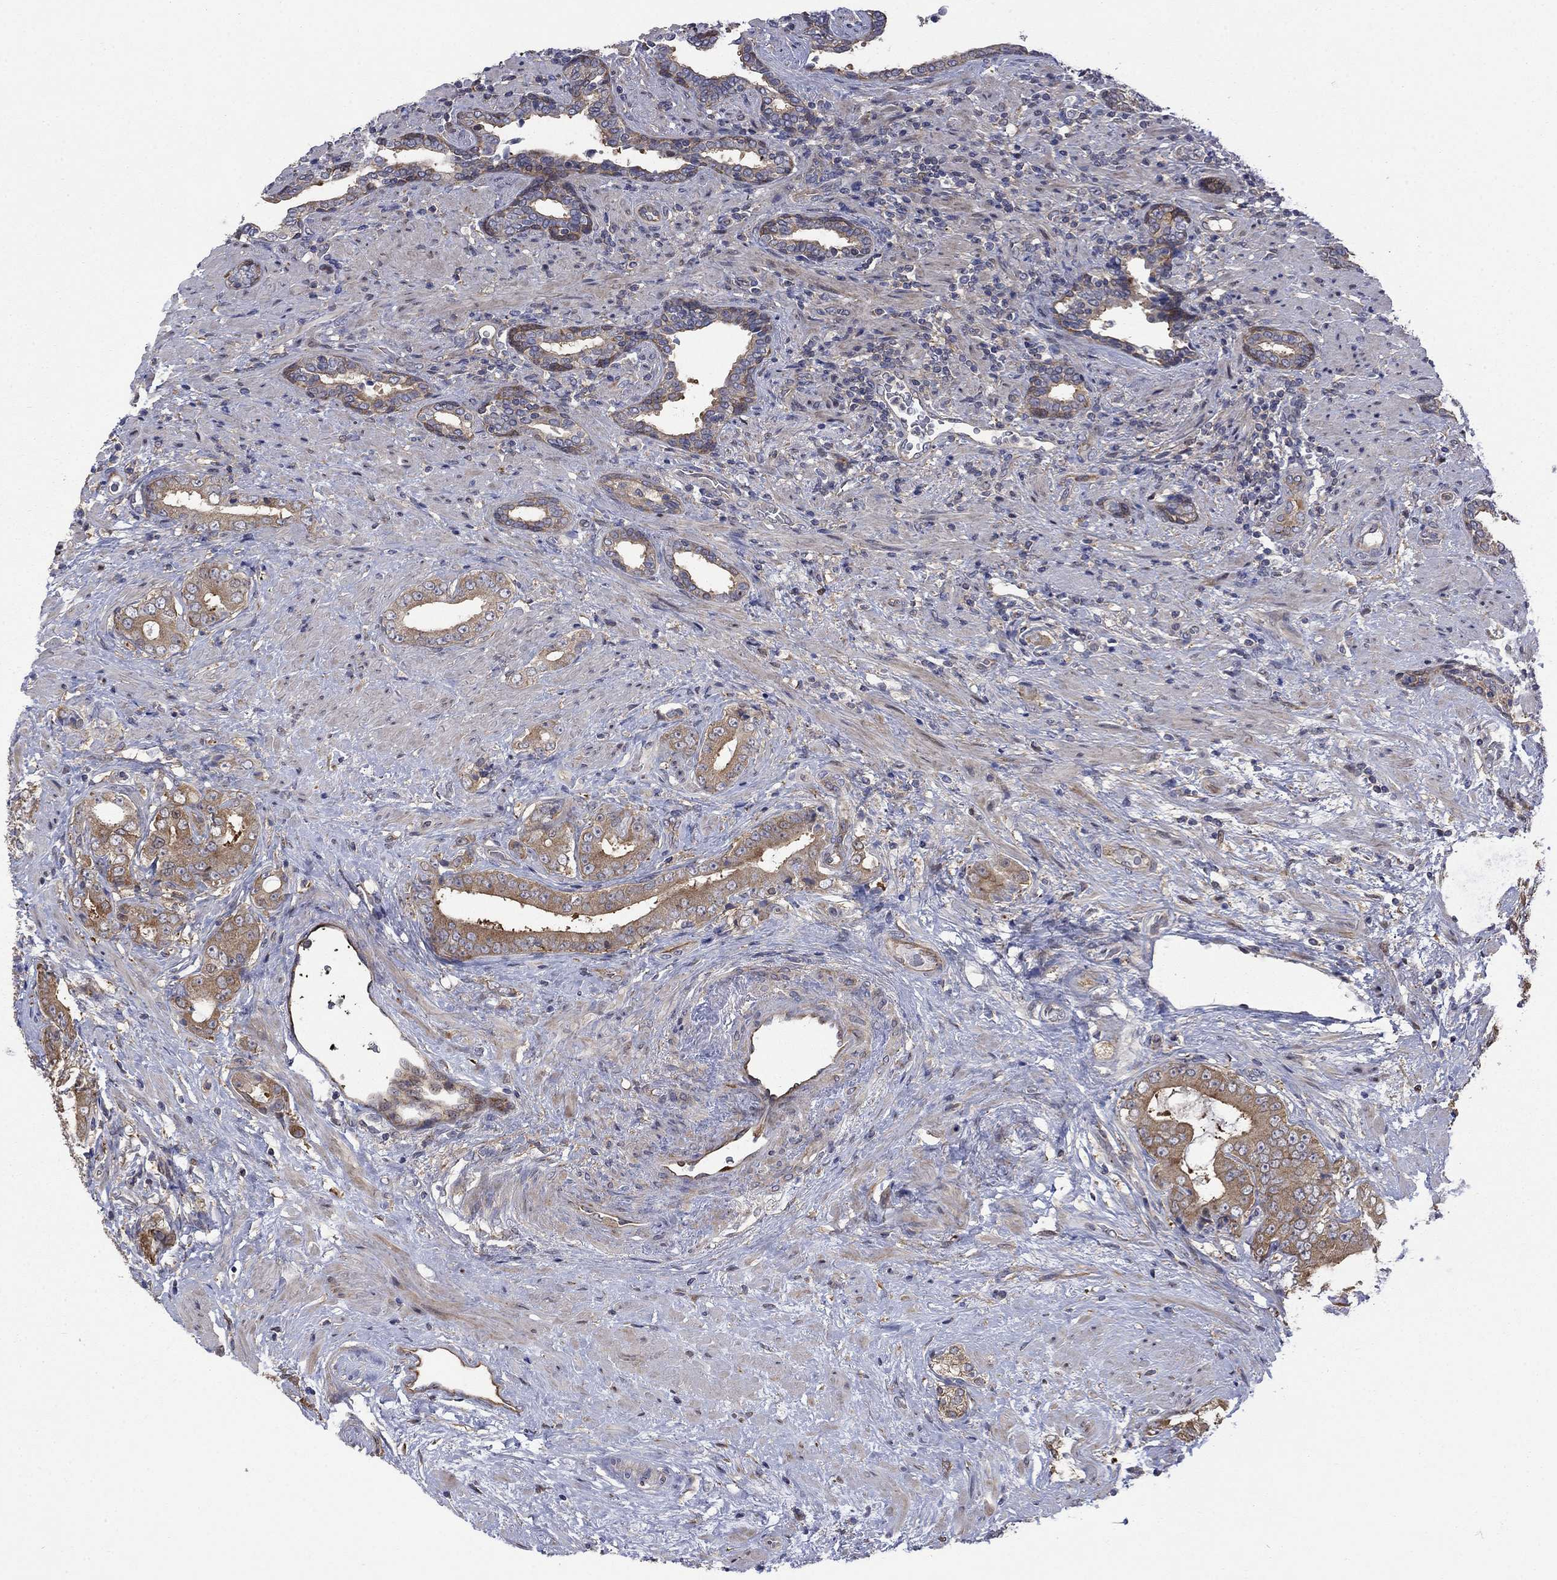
{"staining": {"intensity": "moderate", "quantity": "25%-75%", "location": "cytoplasmic/membranous"}, "tissue": "prostate cancer", "cell_type": "Tumor cells", "image_type": "cancer", "snomed": [{"axis": "morphology", "description": "Adenocarcinoma, Low grade"}, {"axis": "topography", "description": "Prostate and seminal vesicle, NOS"}], "caption": "Protein expression by immunohistochemistry demonstrates moderate cytoplasmic/membranous expression in approximately 25%-75% of tumor cells in low-grade adenocarcinoma (prostate). (Brightfield microscopy of DAB IHC at high magnification).", "gene": "PDZD2", "patient": {"sex": "male", "age": 61}}